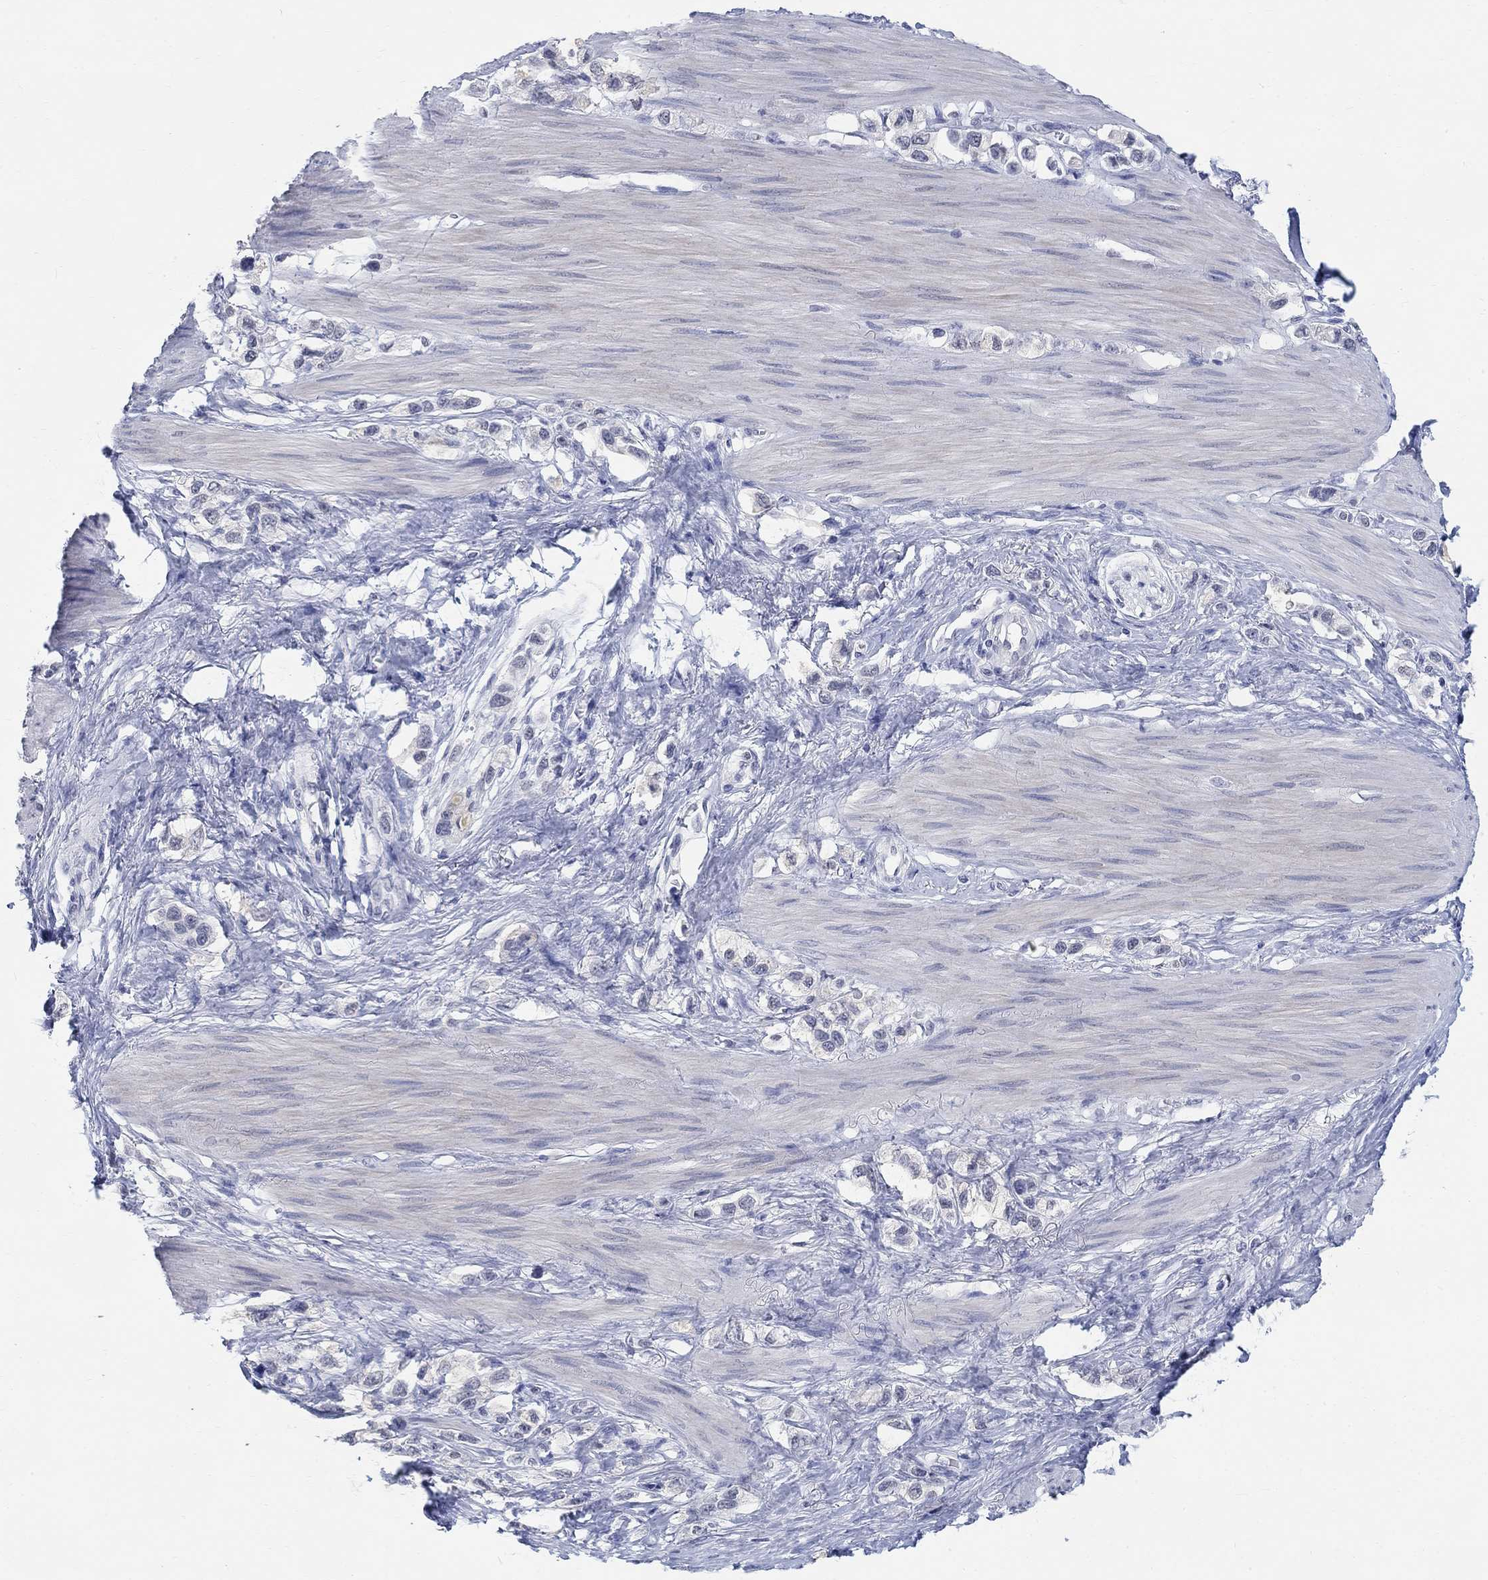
{"staining": {"intensity": "negative", "quantity": "none", "location": "none"}, "tissue": "stomach cancer", "cell_type": "Tumor cells", "image_type": "cancer", "snomed": [{"axis": "morphology", "description": "Normal tissue, NOS"}, {"axis": "morphology", "description": "Adenocarcinoma, NOS"}, {"axis": "morphology", "description": "Adenocarcinoma, High grade"}, {"axis": "topography", "description": "Stomach, upper"}, {"axis": "topography", "description": "Stomach"}], "caption": "Tumor cells show no significant staining in stomach cancer (adenocarcinoma). (Stains: DAB (3,3'-diaminobenzidine) immunohistochemistry (IHC) with hematoxylin counter stain, Microscopy: brightfield microscopy at high magnification).", "gene": "ANKS1B", "patient": {"sex": "female", "age": 65}}